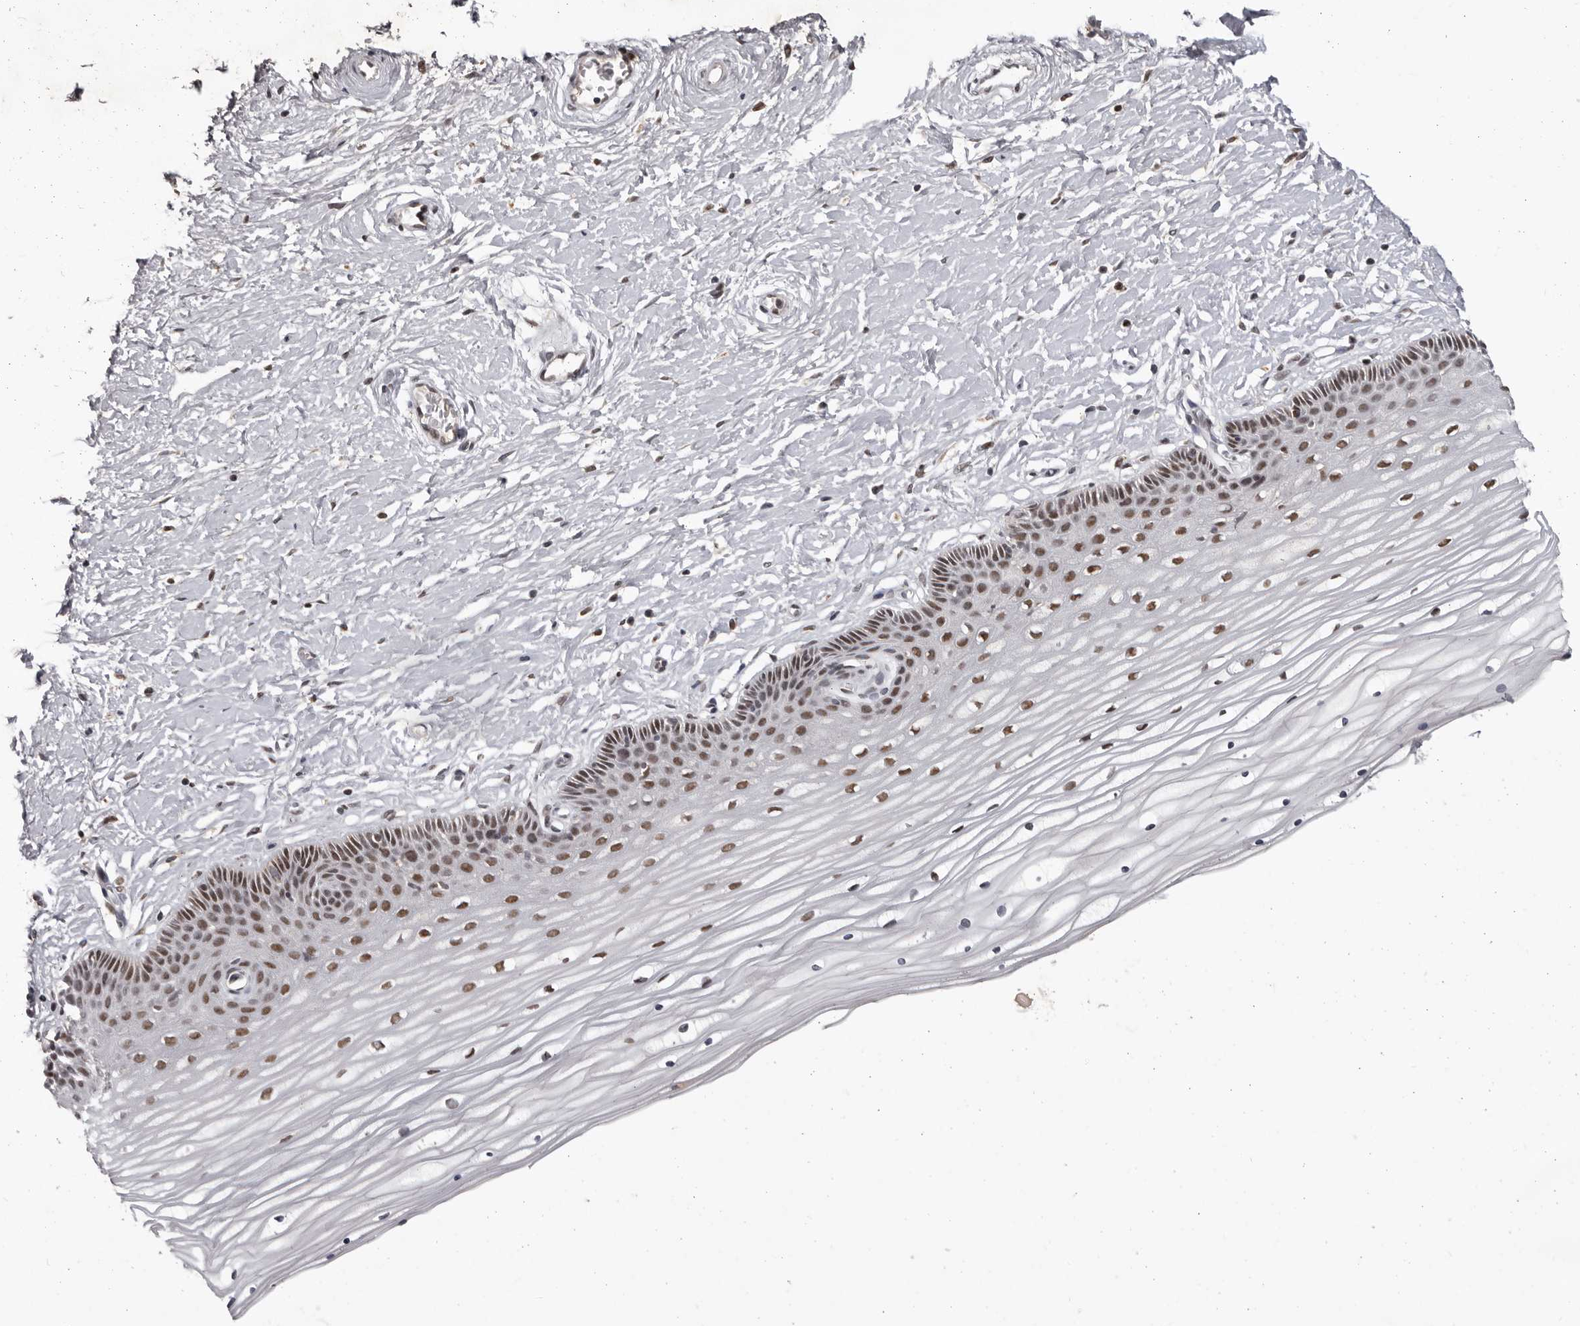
{"staining": {"intensity": "moderate", "quantity": ">75%", "location": "nuclear"}, "tissue": "vagina", "cell_type": "Squamous epithelial cells", "image_type": "normal", "snomed": [{"axis": "morphology", "description": "Normal tissue, NOS"}, {"axis": "topography", "description": "Vagina"}, {"axis": "topography", "description": "Cervix"}], "caption": "Human vagina stained with a brown dye reveals moderate nuclear positive expression in approximately >75% of squamous epithelial cells.", "gene": "C17orf99", "patient": {"sex": "female", "age": 40}}